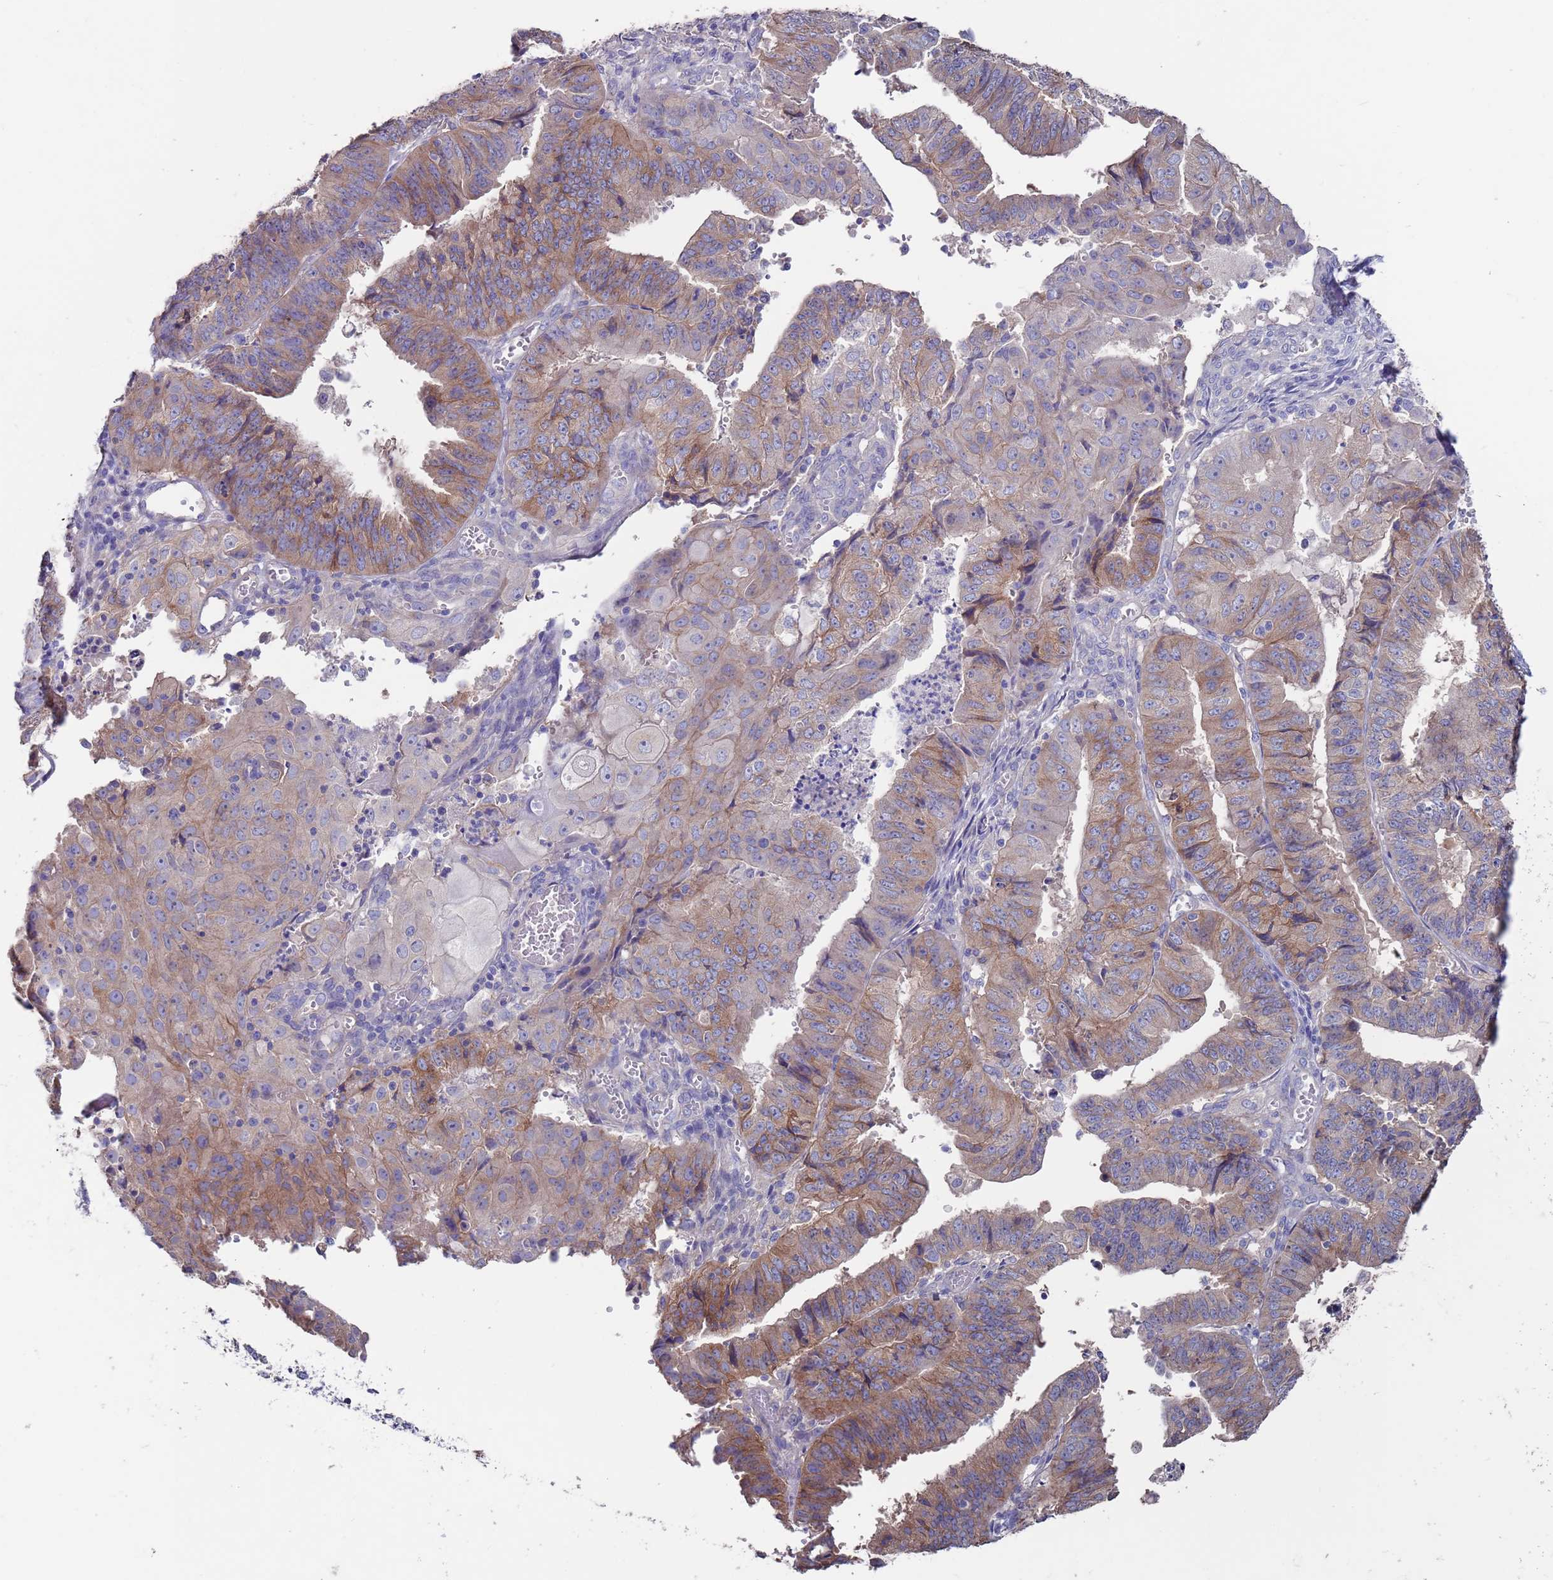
{"staining": {"intensity": "moderate", "quantity": ">75%", "location": "cytoplasmic/membranous"}, "tissue": "endometrial cancer", "cell_type": "Tumor cells", "image_type": "cancer", "snomed": [{"axis": "morphology", "description": "Adenocarcinoma, NOS"}, {"axis": "topography", "description": "Endometrium"}], "caption": "Endometrial cancer (adenocarcinoma) stained with immunohistochemistry reveals moderate cytoplasmic/membranous expression in about >75% of tumor cells.", "gene": "KRTCAP3", "patient": {"sex": "female", "age": 56}}